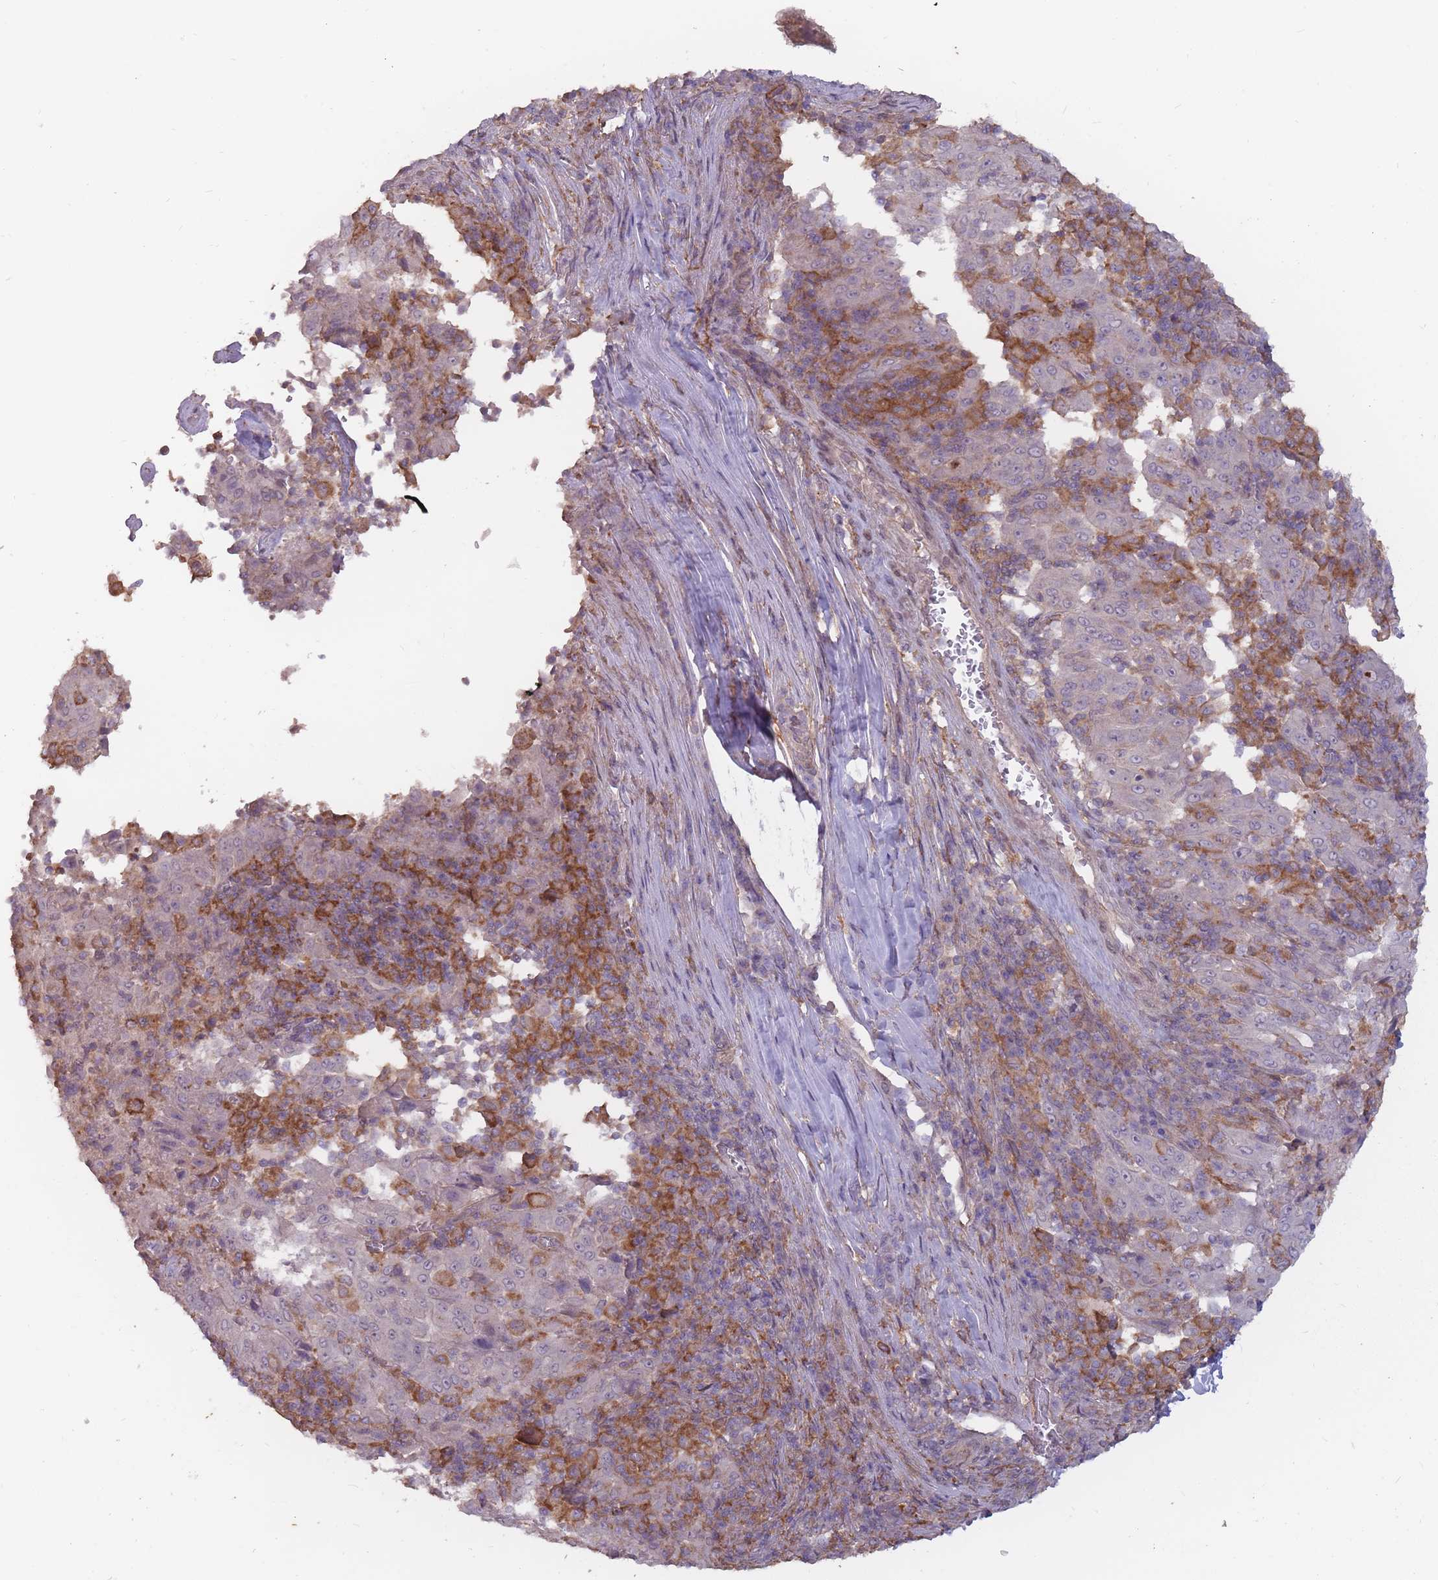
{"staining": {"intensity": "negative", "quantity": "none", "location": "none"}, "tissue": "pancreatic cancer", "cell_type": "Tumor cells", "image_type": "cancer", "snomed": [{"axis": "morphology", "description": "Adenocarcinoma, NOS"}, {"axis": "topography", "description": "Pancreas"}], "caption": "An IHC histopathology image of pancreatic adenocarcinoma is shown. There is no staining in tumor cells of pancreatic adenocarcinoma.", "gene": "TET3", "patient": {"sex": "male", "age": 63}}